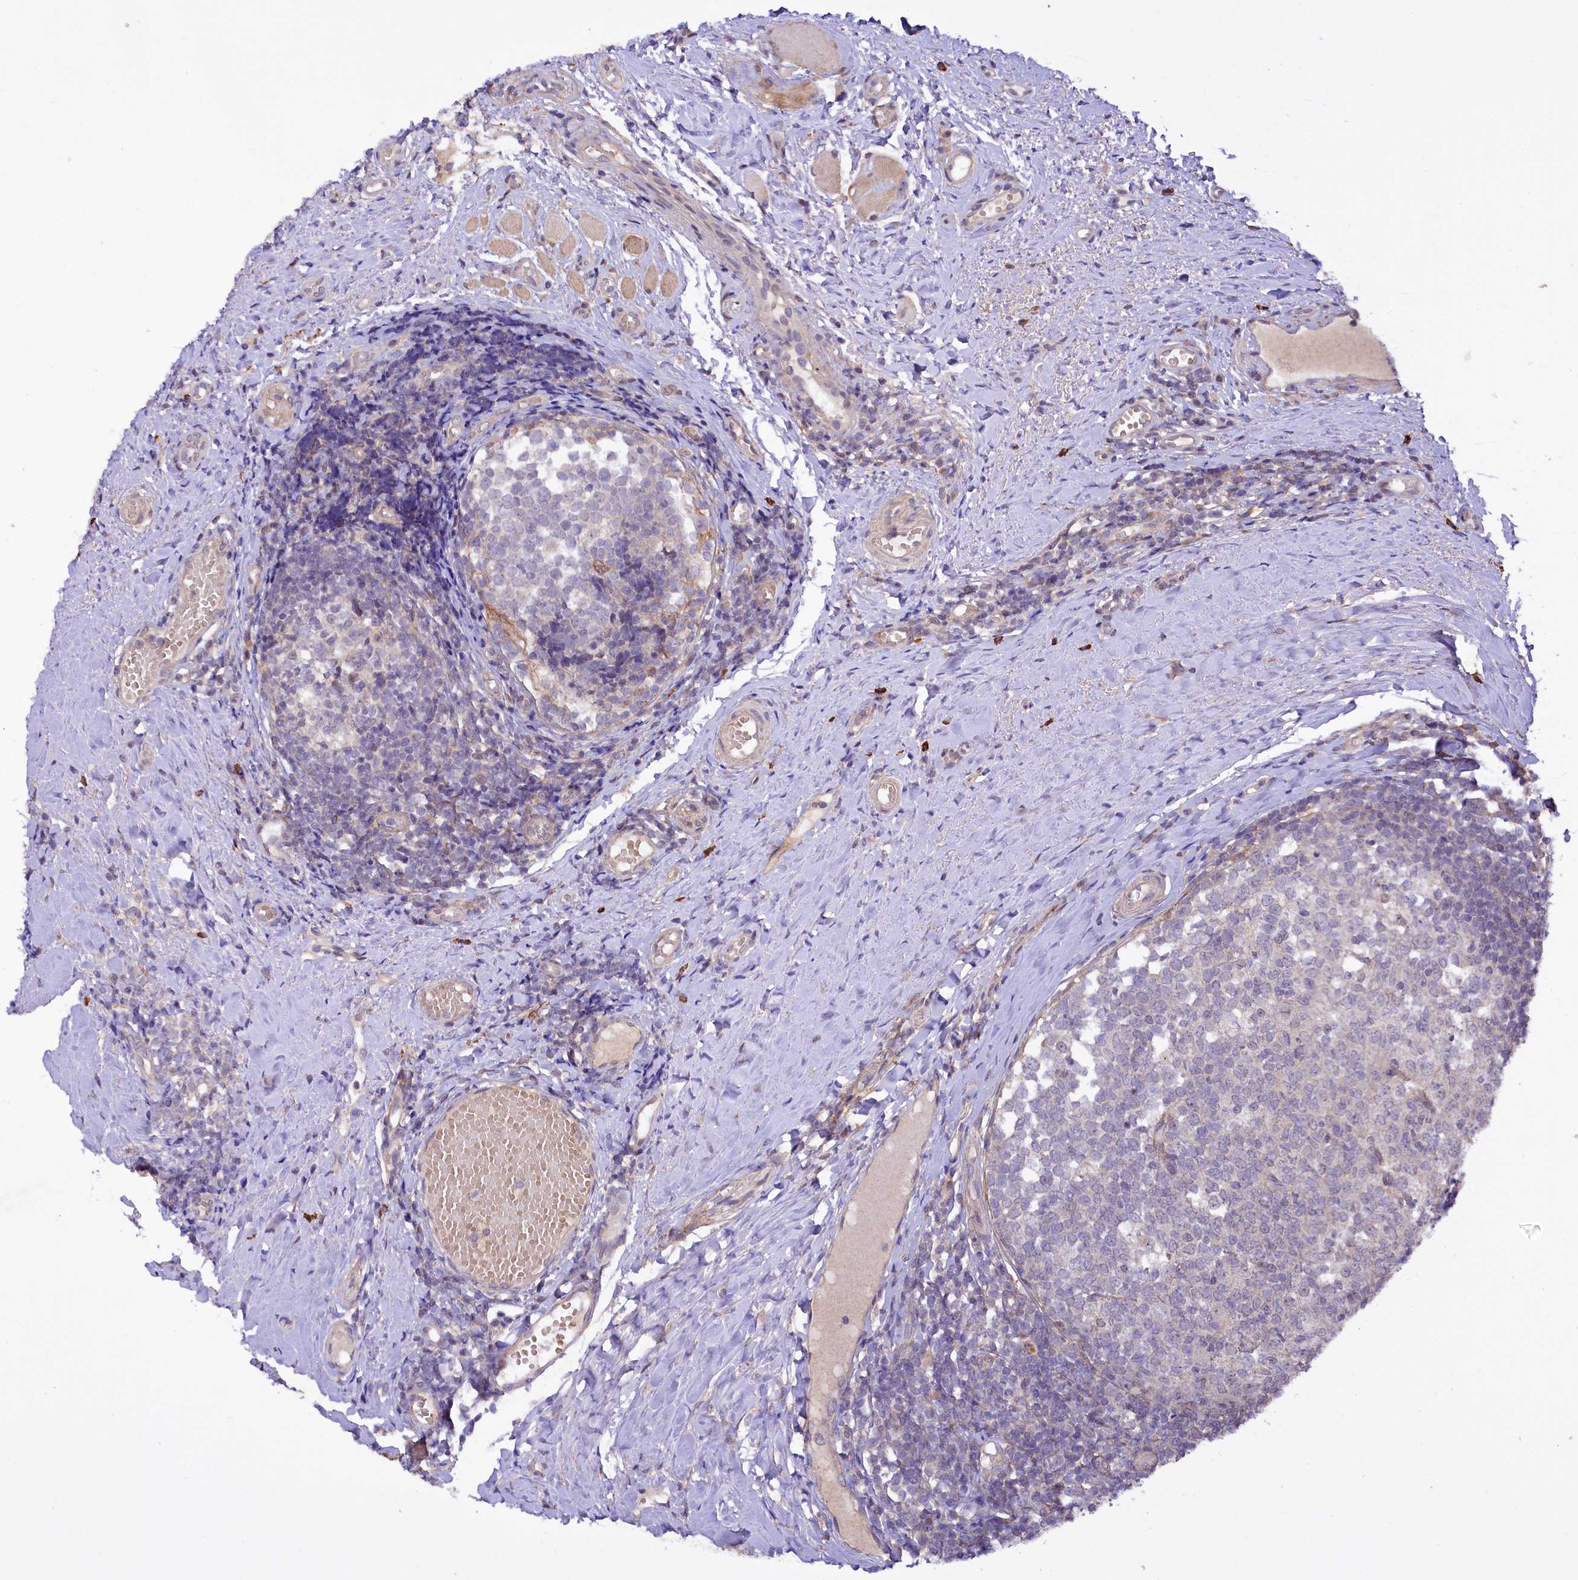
{"staining": {"intensity": "negative", "quantity": "none", "location": "none"}, "tissue": "tonsil", "cell_type": "Germinal center cells", "image_type": "normal", "snomed": [{"axis": "morphology", "description": "Normal tissue, NOS"}, {"axis": "topography", "description": "Tonsil"}], "caption": "There is no significant staining in germinal center cells of tonsil. Brightfield microscopy of immunohistochemistry stained with DAB (3,3'-diaminobenzidine) (brown) and hematoxylin (blue), captured at high magnification.", "gene": "PHLDB1", "patient": {"sex": "female", "age": 19}}